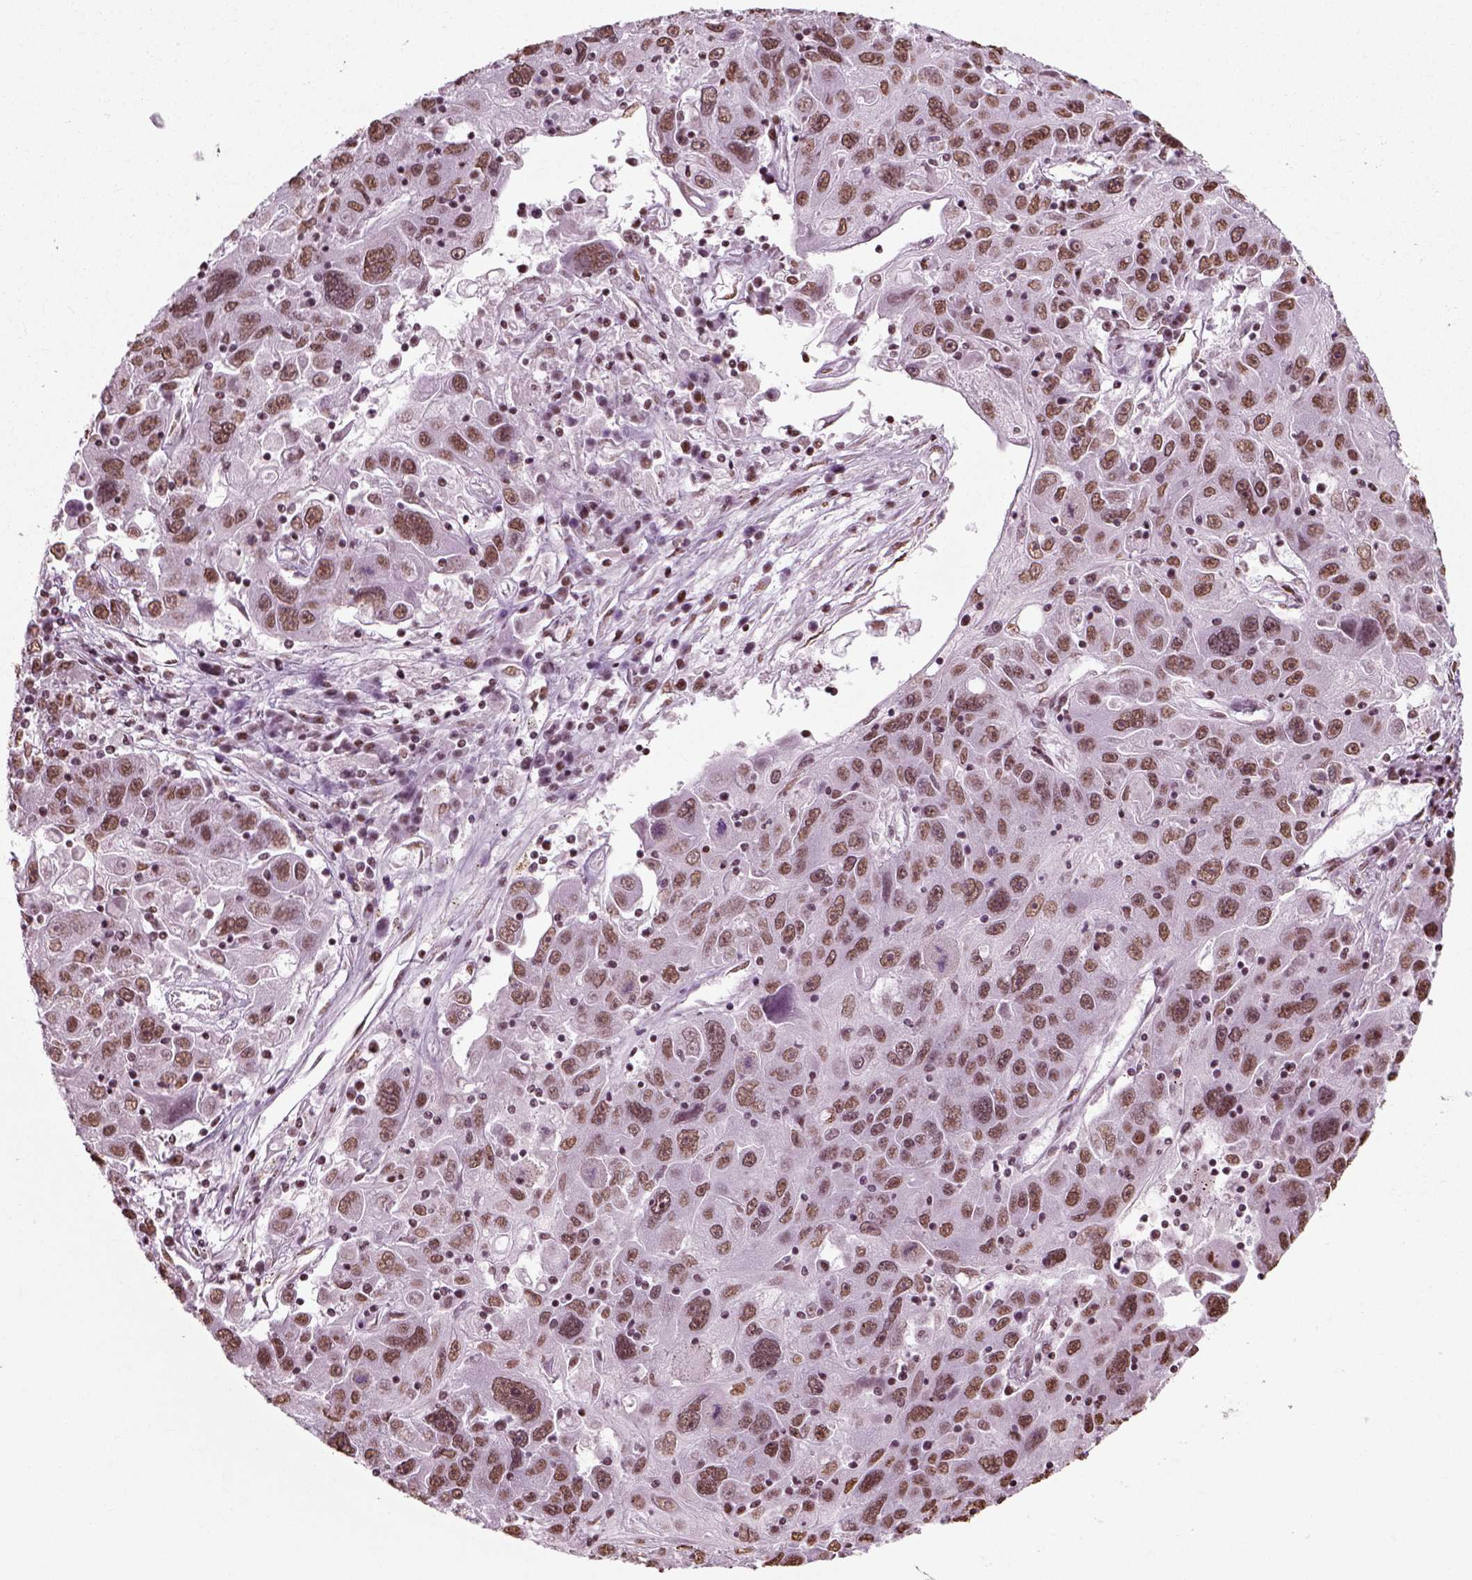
{"staining": {"intensity": "weak", "quantity": ">75%", "location": "nuclear"}, "tissue": "stomach cancer", "cell_type": "Tumor cells", "image_type": "cancer", "snomed": [{"axis": "morphology", "description": "Adenocarcinoma, NOS"}, {"axis": "topography", "description": "Stomach"}], "caption": "Immunohistochemical staining of human stomach cancer shows weak nuclear protein staining in about >75% of tumor cells. The staining is performed using DAB brown chromogen to label protein expression. The nuclei are counter-stained blue using hematoxylin.", "gene": "POLR1H", "patient": {"sex": "male", "age": 56}}